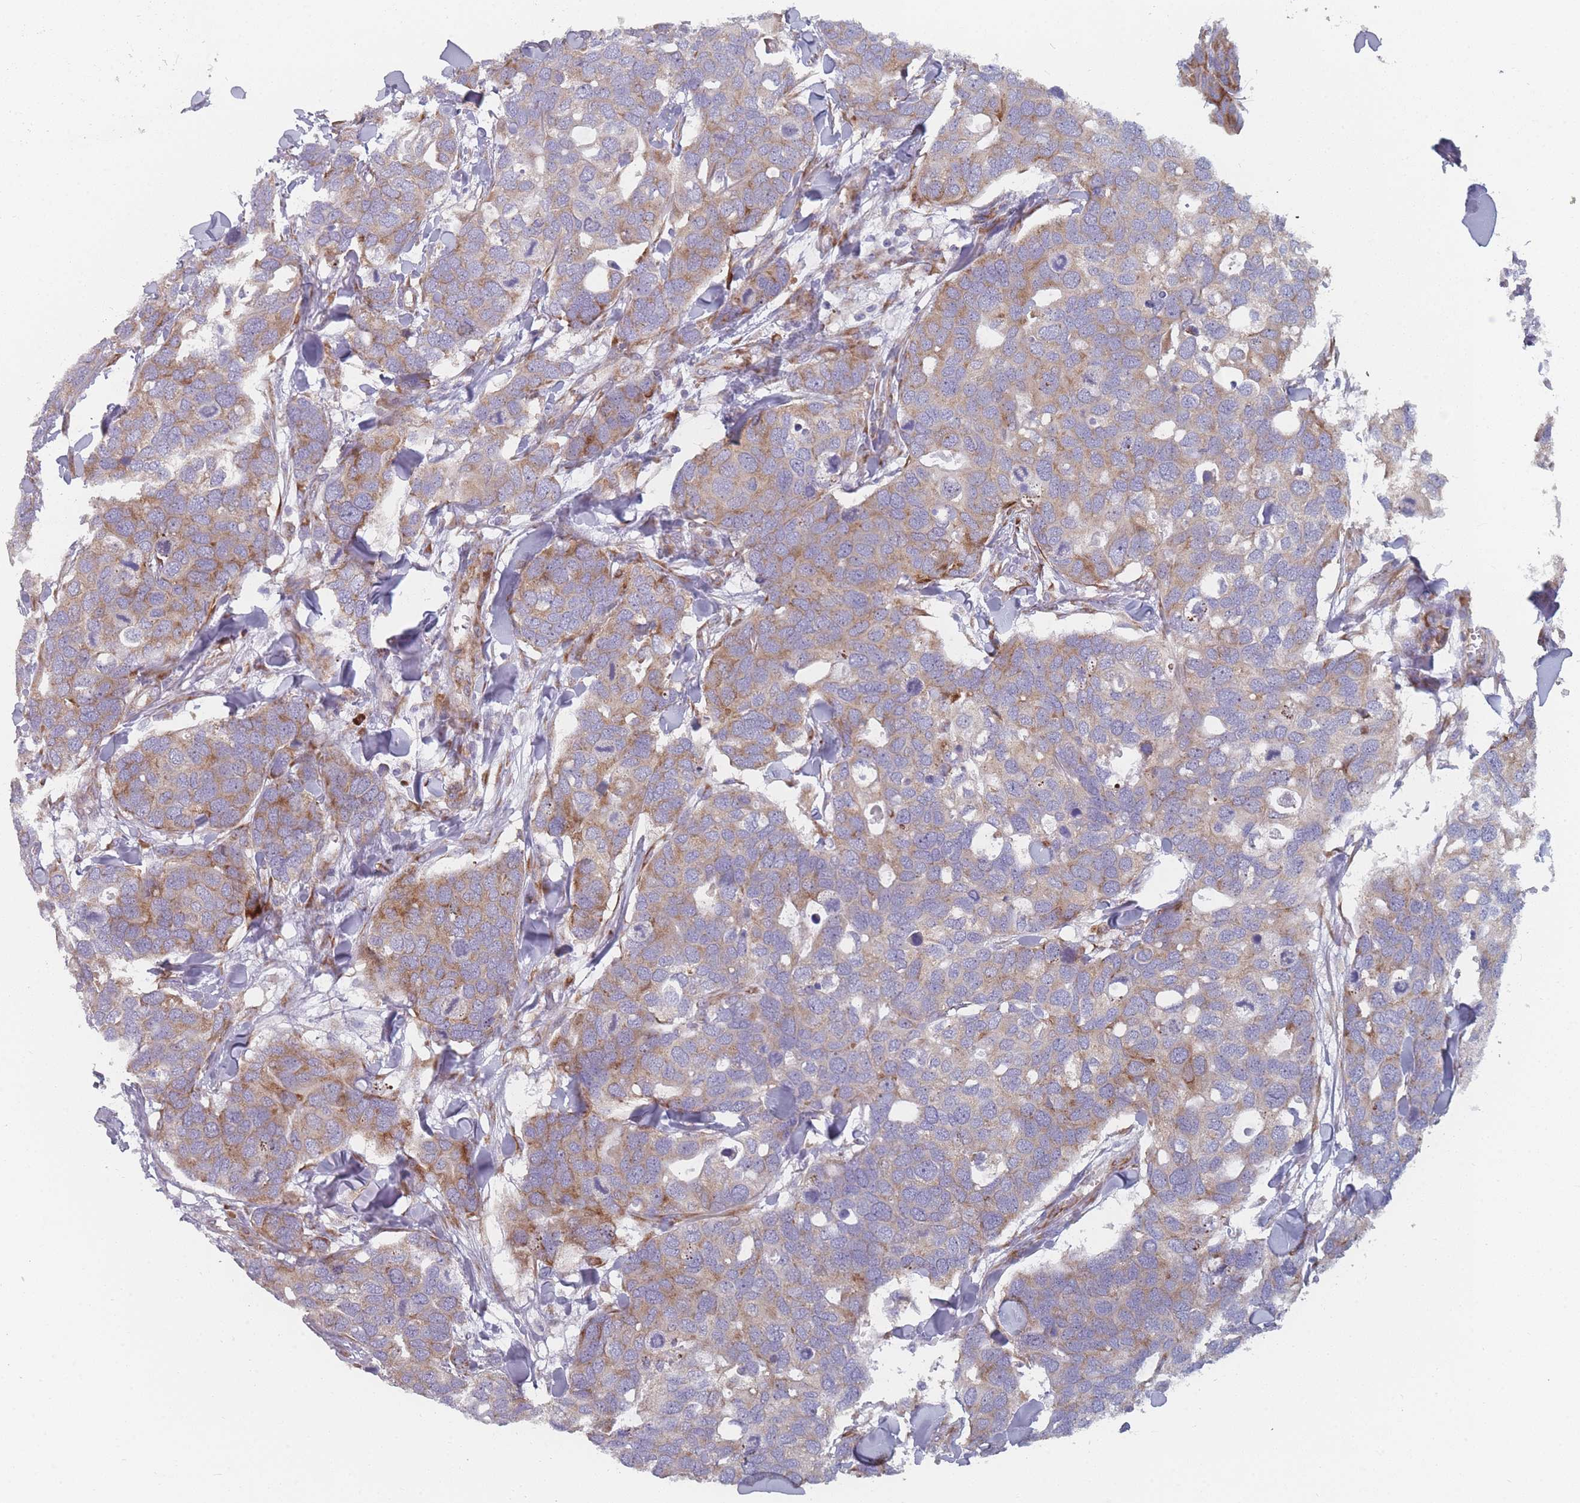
{"staining": {"intensity": "moderate", "quantity": "<25%", "location": "cytoplasmic/membranous"}, "tissue": "breast cancer", "cell_type": "Tumor cells", "image_type": "cancer", "snomed": [{"axis": "morphology", "description": "Duct carcinoma"}, {"axis": "topography", "description": "Breast"}], "caption": "Breast cancer stained with IHC reveals moderate cytoplasmic/membranous staining in approximately <25% of tumor cells.", "gene": "CACNG5", "patient": {"sex": "female", "age": 83}}